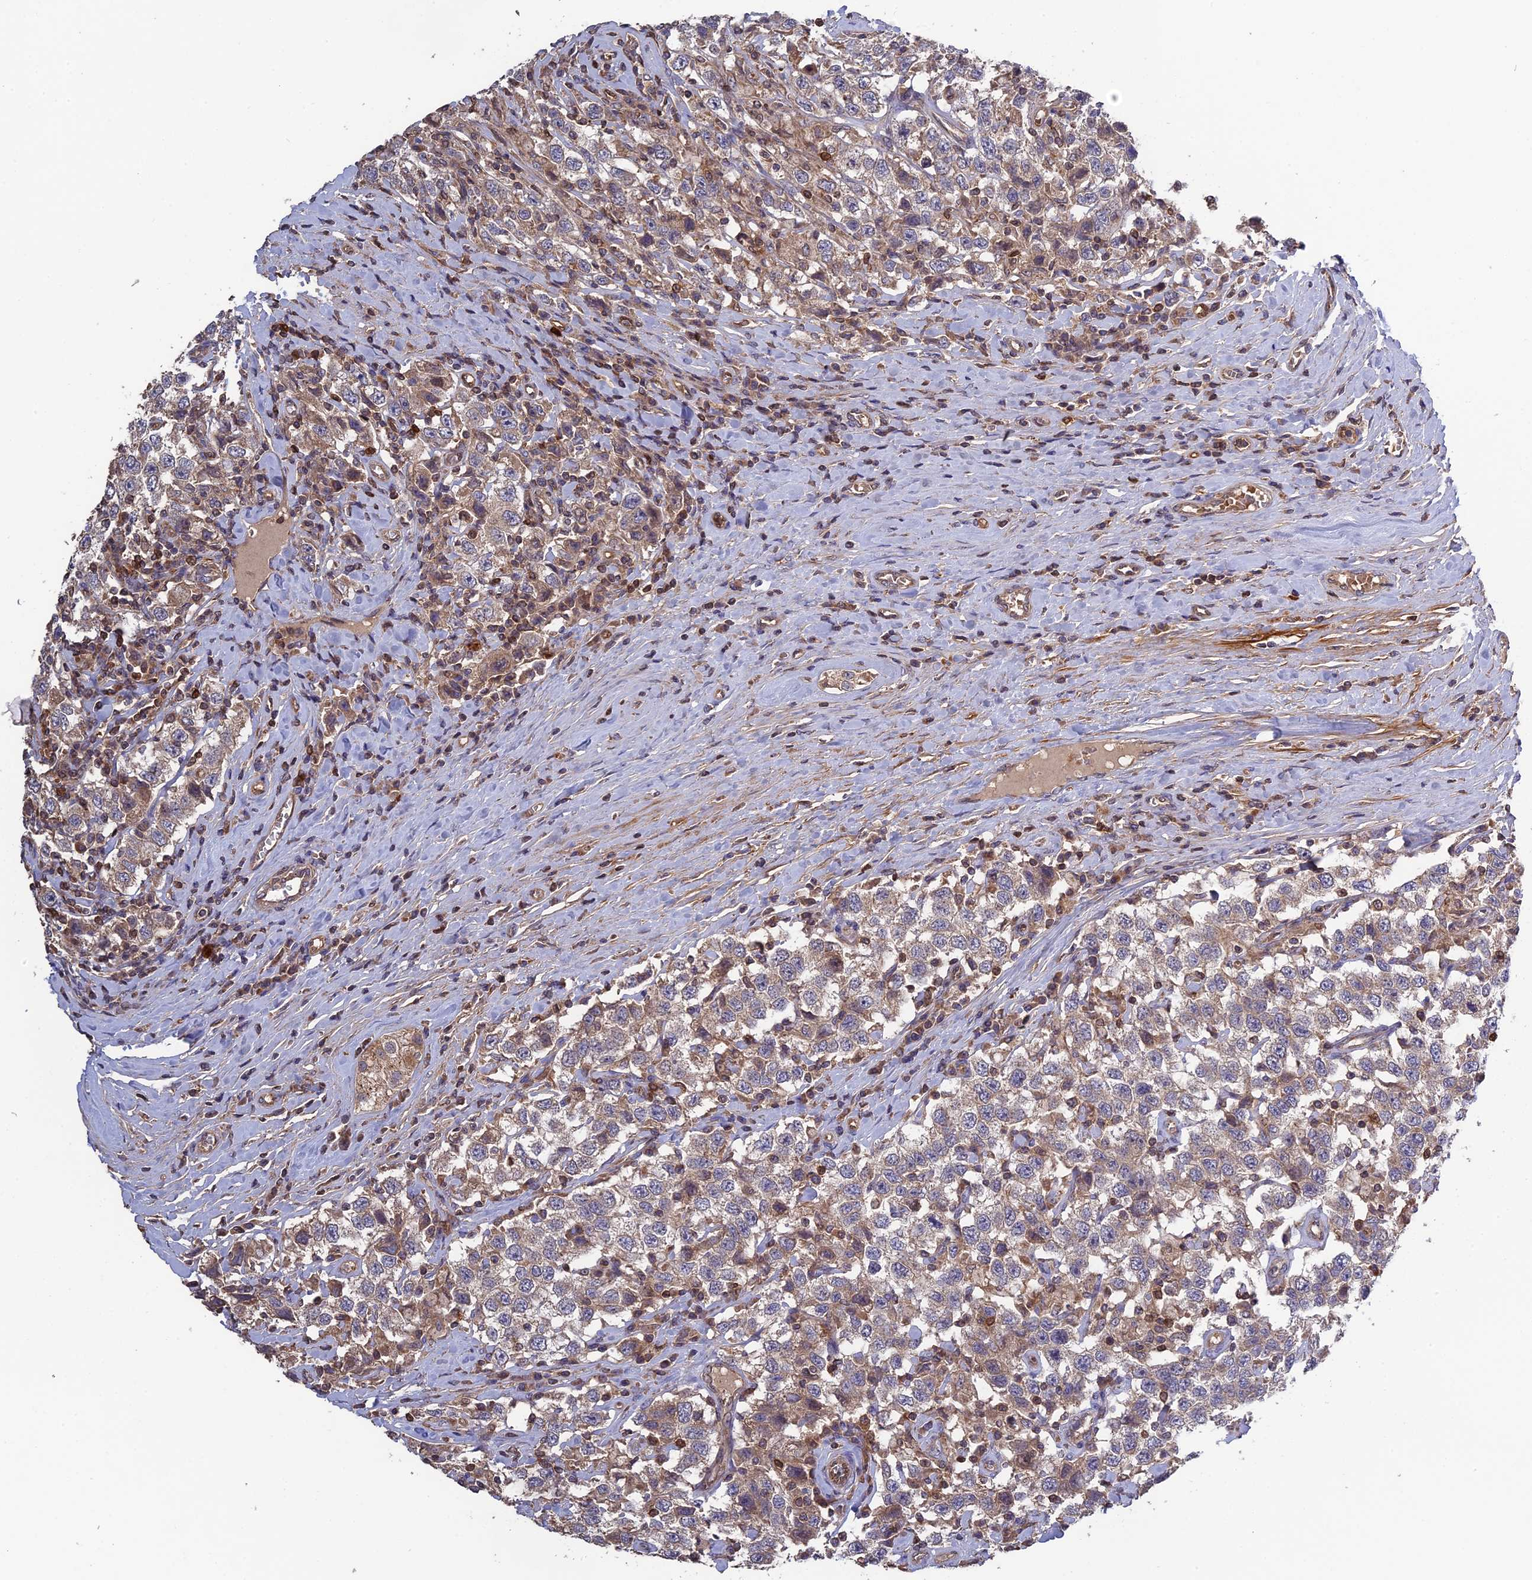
{"staining": {"intensity": "weak", "quantity": "25%-75%", "location": "cytoplasmic/membranous"}, "tissue": "testis cancer", "cell_type": "Tumor cells", "image_type": "cancer", "snomed": [{"axis": "morphology", "description": "Seminoma, NOS"}, {"axis": "topography", "description": "Testis"}], "caption": "Tumor cells demonstrate low levels of weak cytoplasmic/membranous expression in about 25%-75% of cells in human testis cancer (seminoma). Using DAB (3,3'-diaminobenzidine) (brown) and hematoxylin (blue) stains, captured at high magnification using brightfield microscopy.", "gene": "RPIA", "patient": {"sex": "male", "age": 41}}